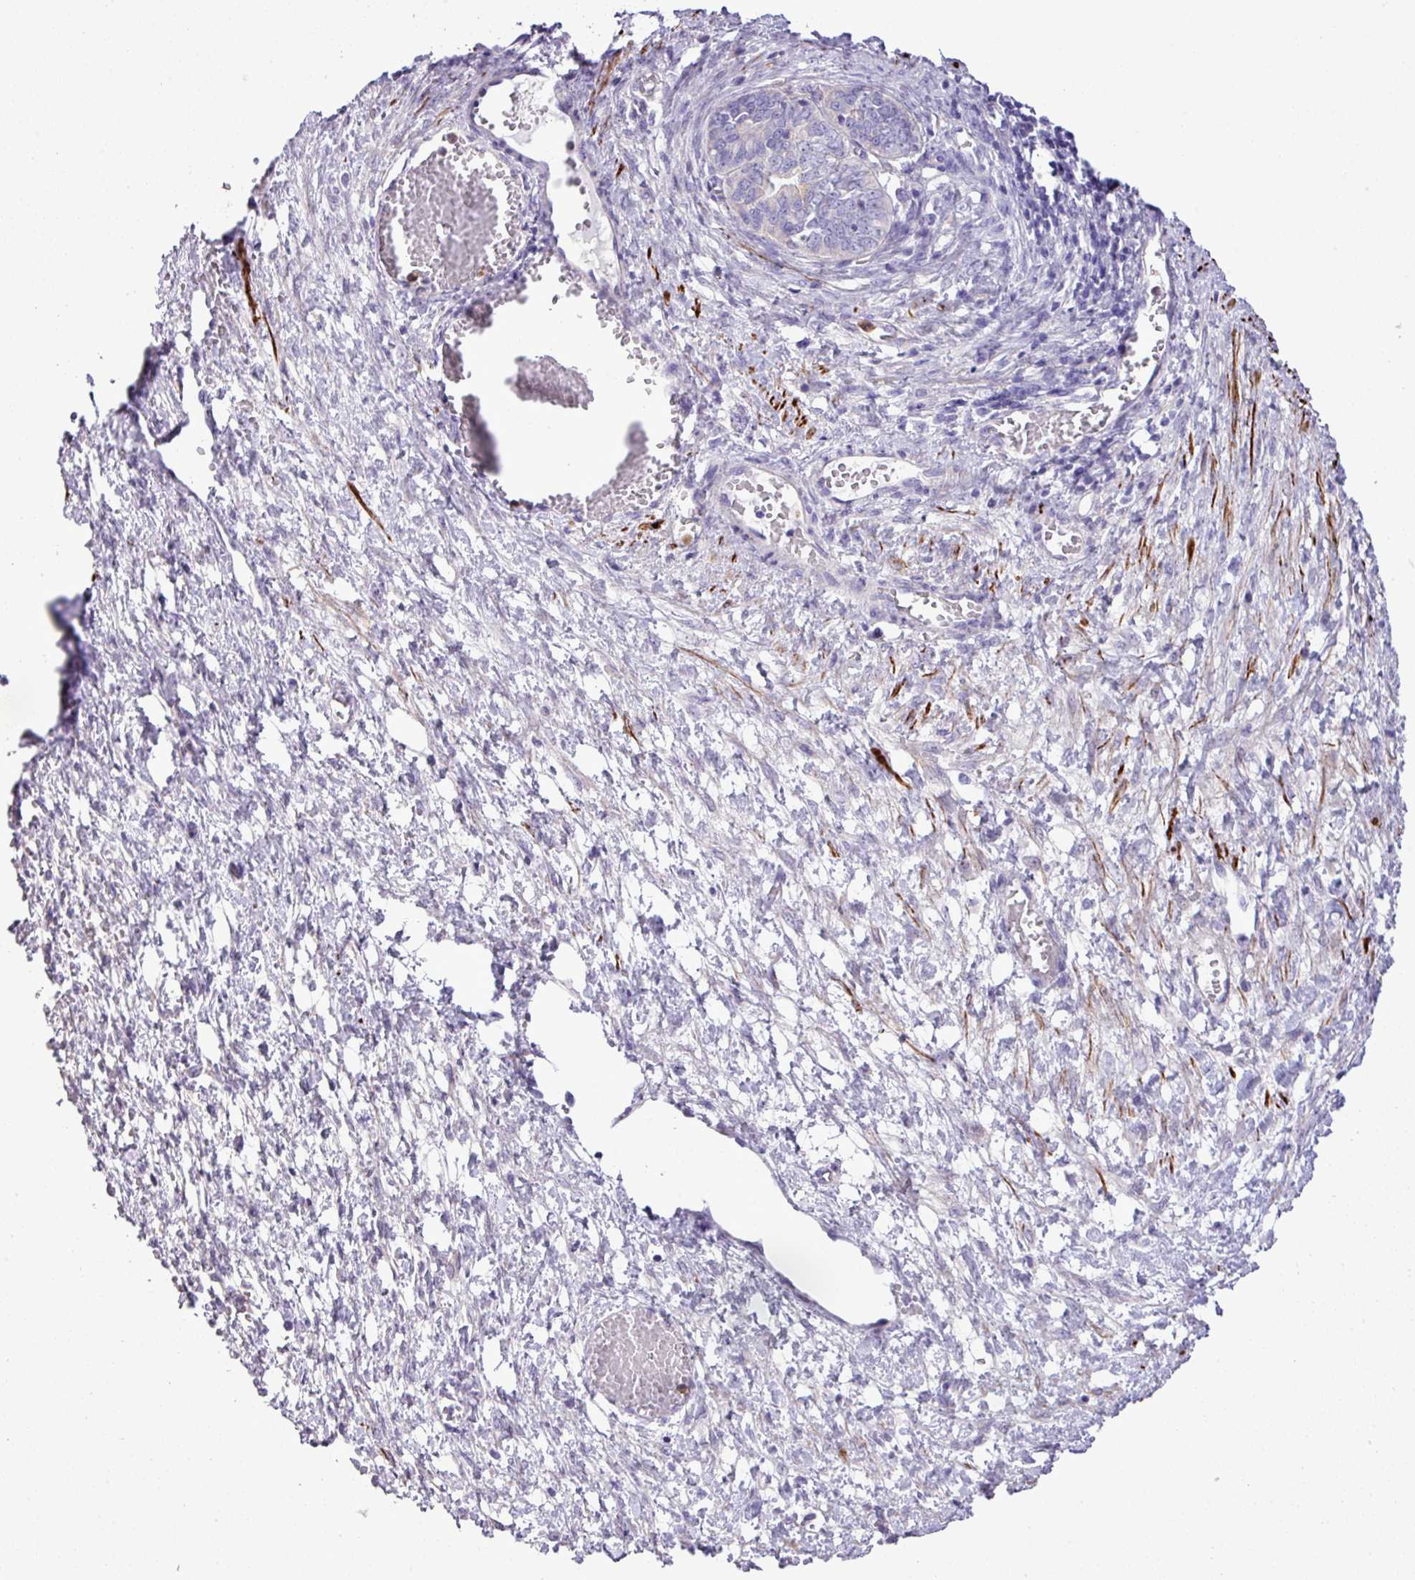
{"staining": {"intensity": "negative", "quantity": "none", "location": "none"}, "tissue": "ovarian cancer", "cell_type": "Tumor cells", "image_type": "cancer", "snomed": [{"axis": "morphology", "description": "Cystadenocarcinoma, serous, NOS"}, {"axis": "topography", "description": "Ovary"}], "caption": "The micrograph reveals no staining of tumor cells in ovarian cancer. Brightfield microscopy of immunohistochemistry stained with DAB (brown) and hematoxylin (blue), captured at high magnification.", "gene": "ZSCAN5A", "patient": {"sex": "female", "age": 64}}